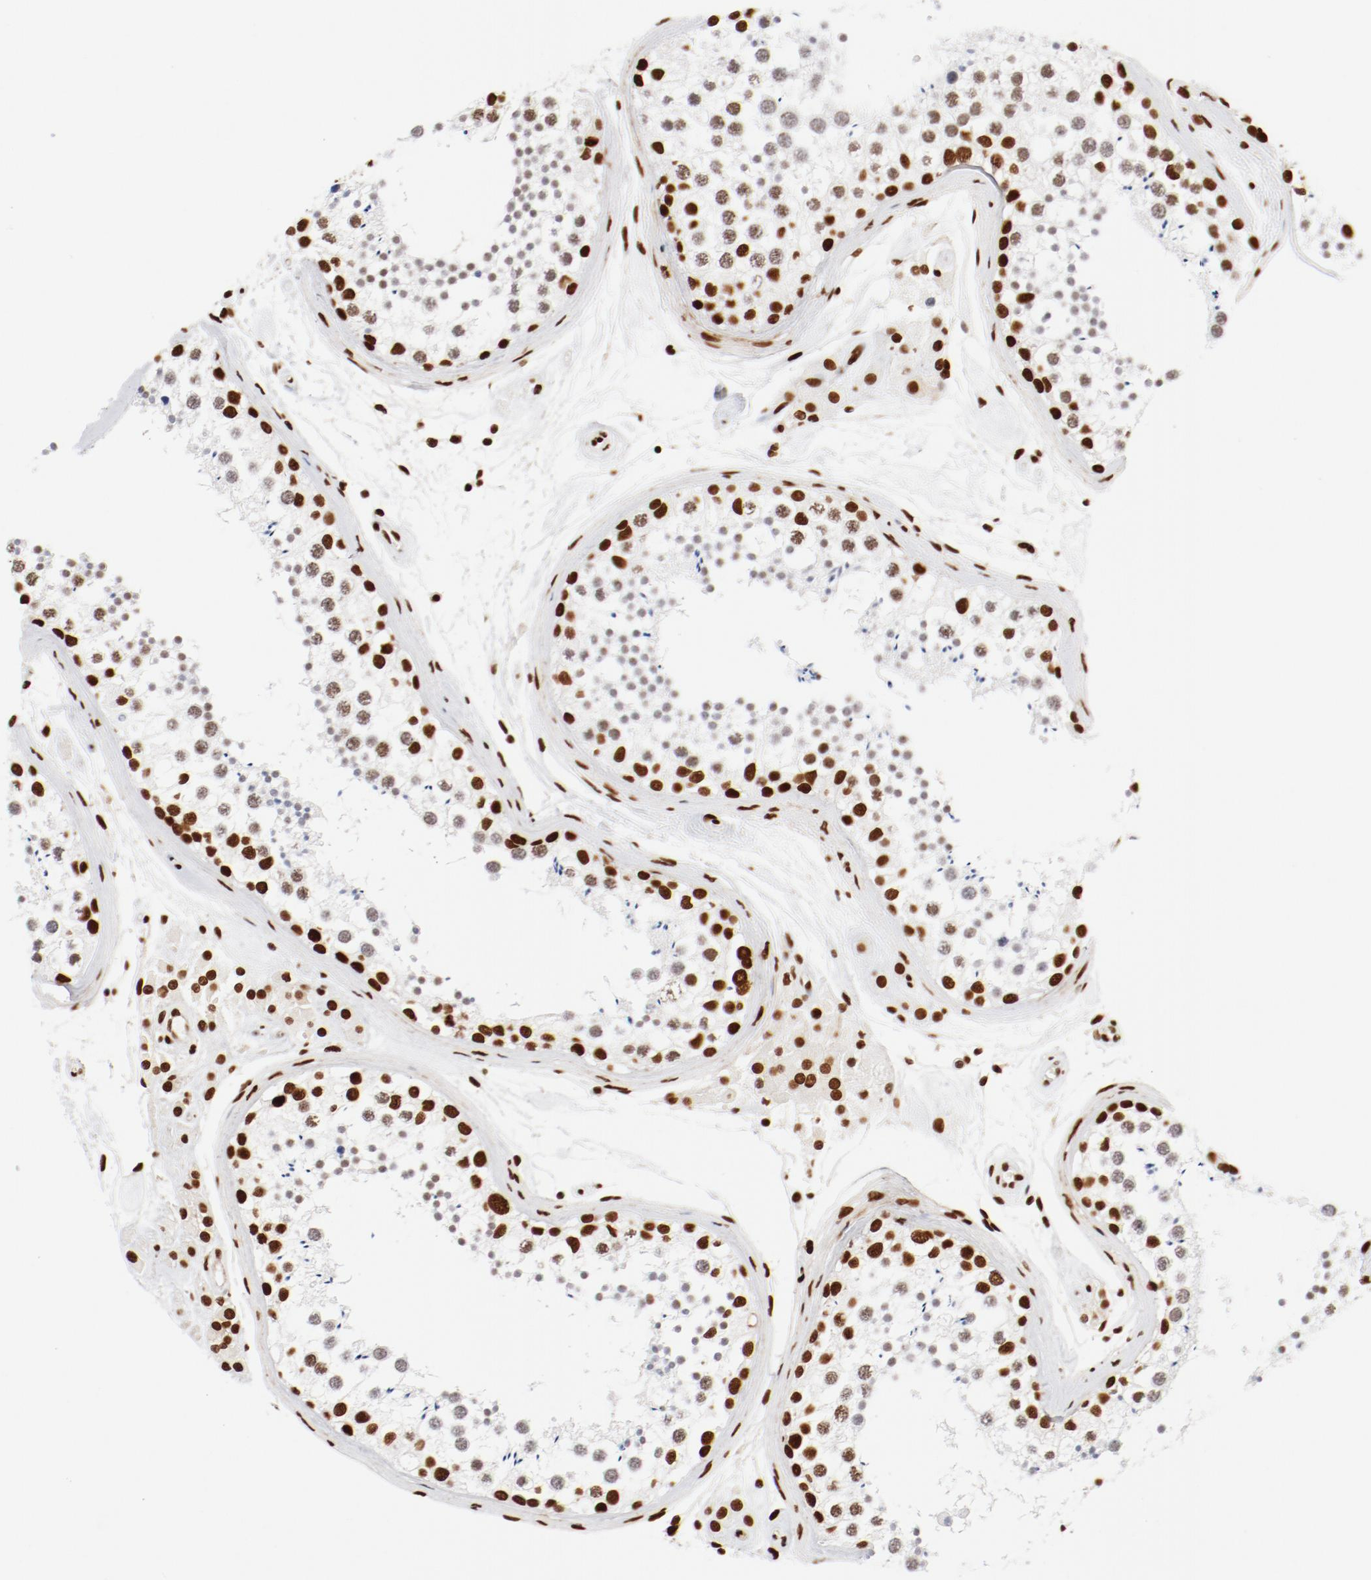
{"staining": {"intensity": "strong", "quantity": ">75%", "location": "nuclear"}, "tissue": "testis", "cell_type": "Cells in seminiferous ducts", "image_type": "normal", "snomed": [{"axis": "morphology", "description": "Normal tissue, NOS"}, {"axis": "topography", "description": "Testis"}], "caption": "Immunohistochemical staining of normal human testis exhibits high levels of strong nuclear expression in approximately >75% of cells in seminiferous ducts.", "gene": "CTBP1", "patient": {"sex": "male", "age": 46}}